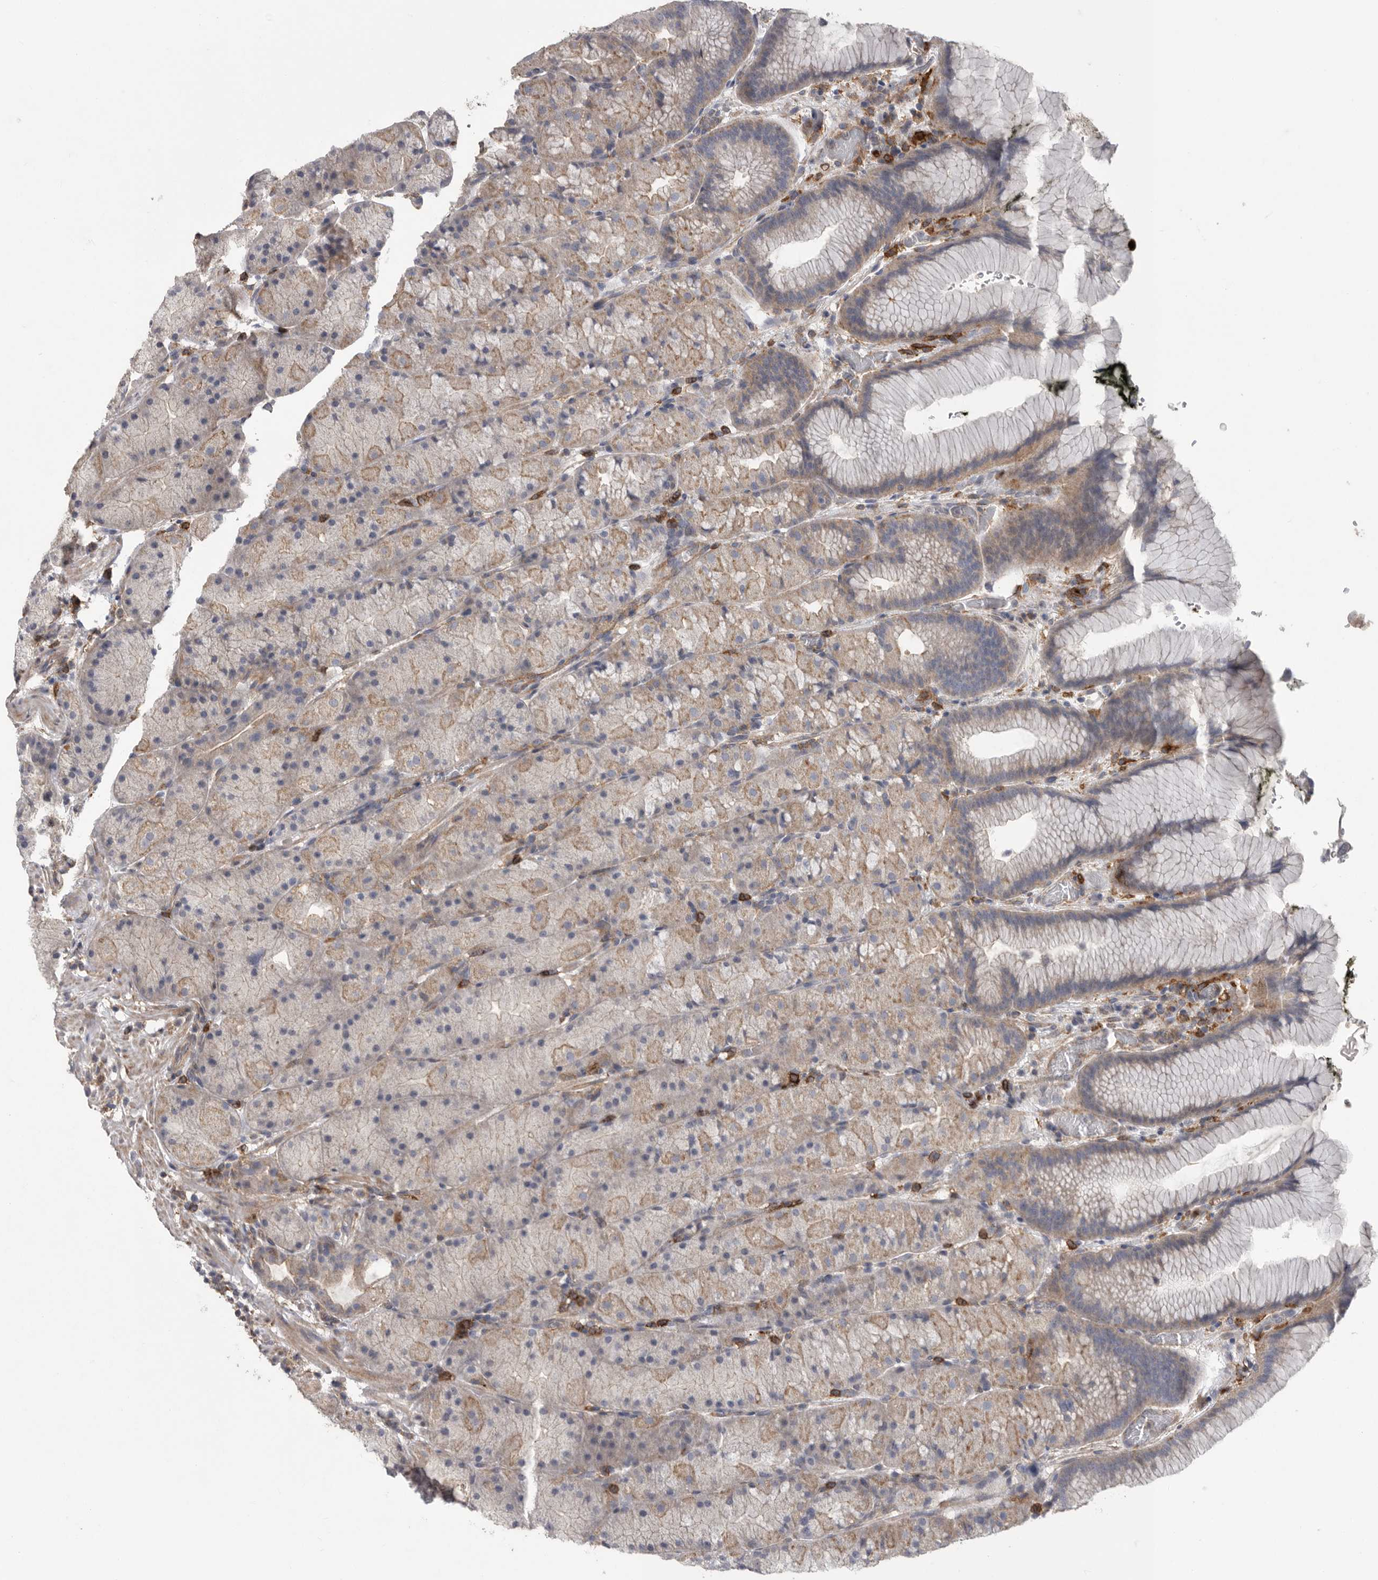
{"staining": {"intensity": "weak", "quantity": "25%-75%", "location": "cytoplasmic/membranous"}, "tissue": "stomach", "cell_type": "Glandular cells", "image_type": "normal", "snomed": [{"axis": "morphology", "description": "Normal tissue, NOS"}, {"axis": "topography", "description": "Stomach, upper"}, {"axis": "topography", "description": "Stomach"}], "caption": "Stomach stained with a protein marker reveals weak staining in glandular cells.", "gene": "SIGLEC10", "patient": {"sex": "male", "age": 48}}